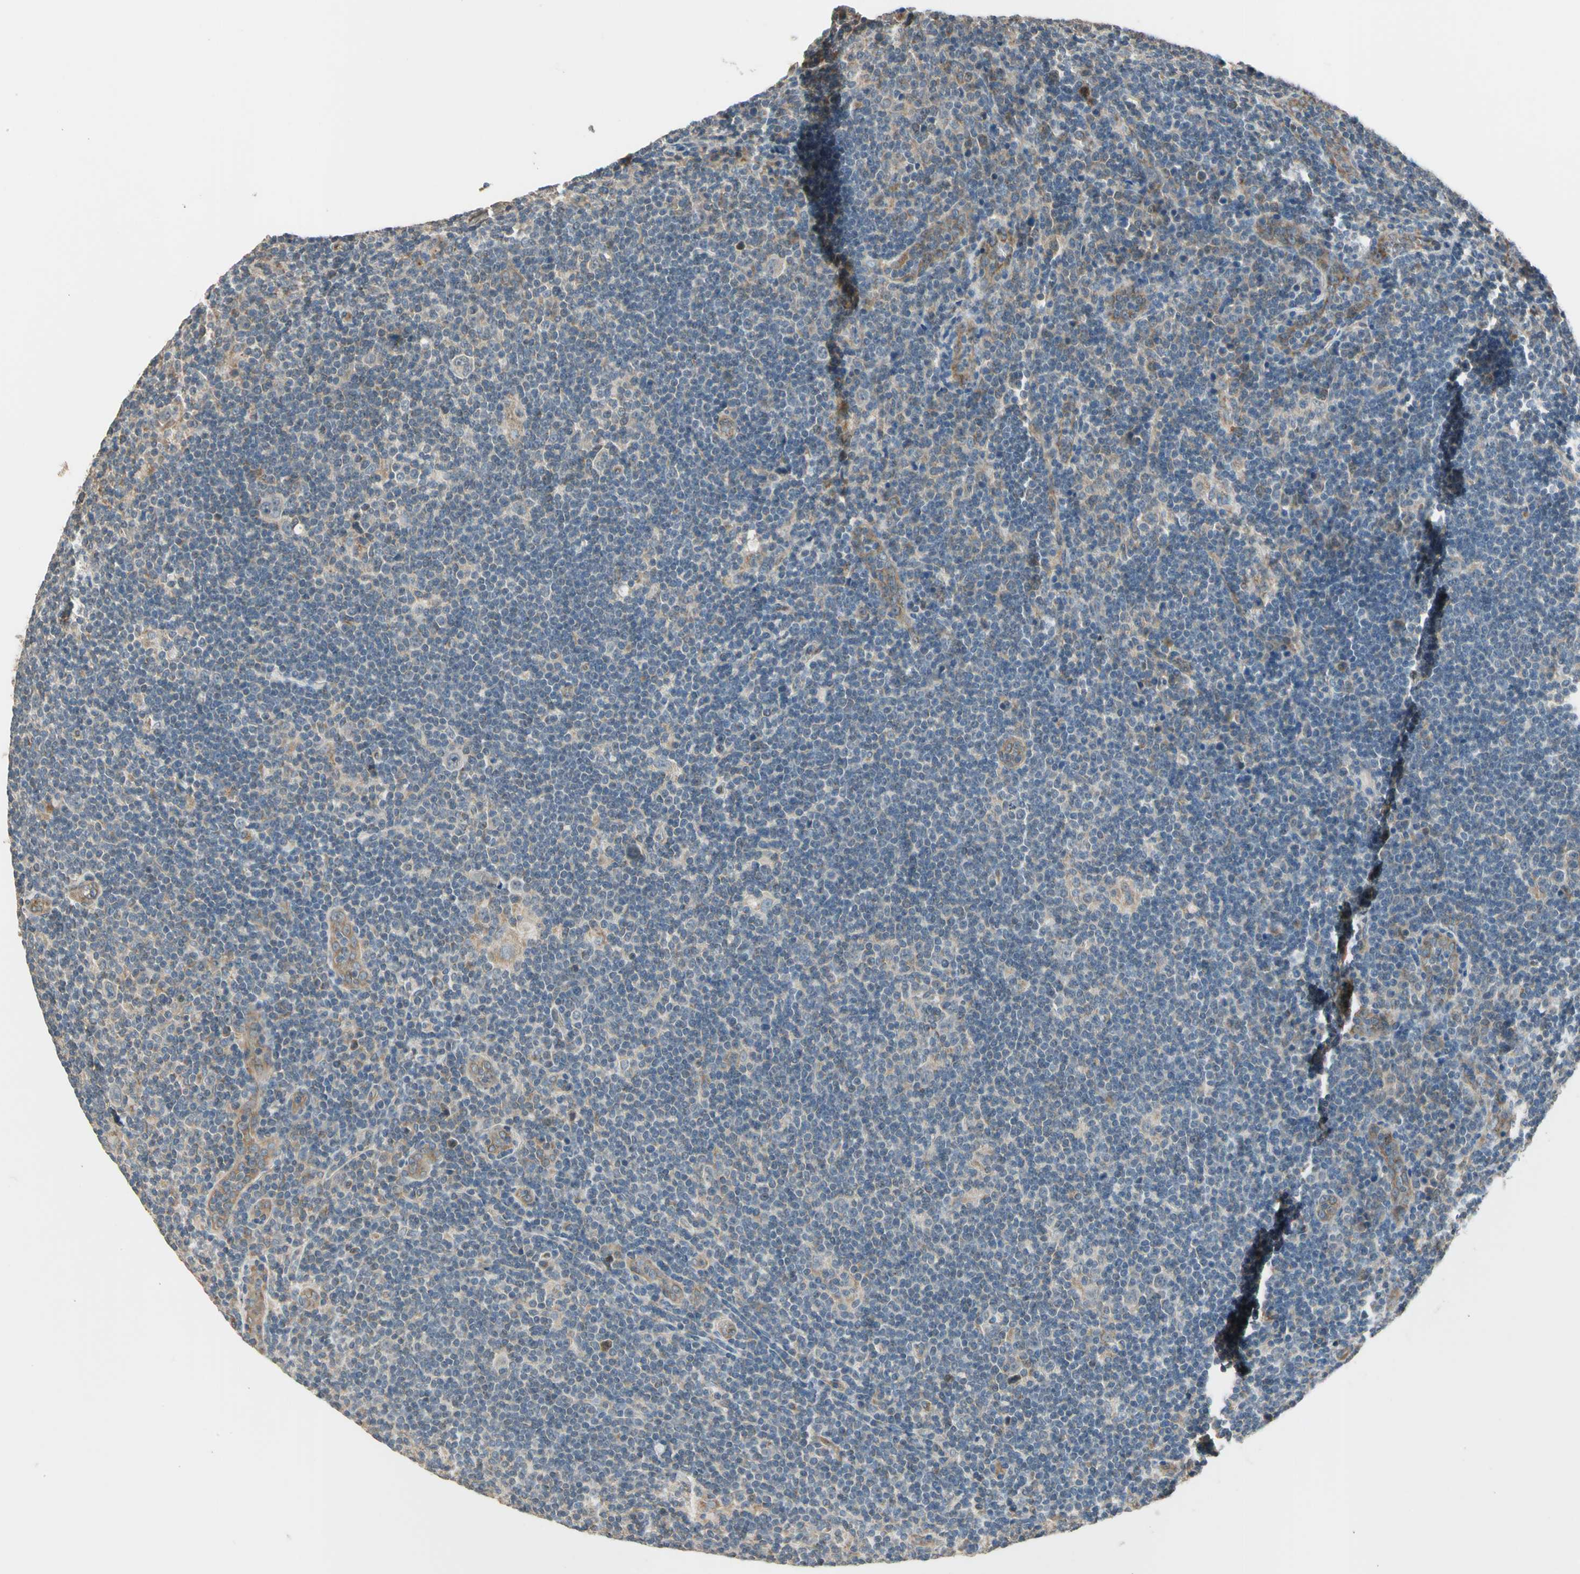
{"staining": {"intensity": "negative", "quantity": "none", "location": "none"}, "tissue": "lymphoma", "cell_type": "Tumor cells", "image_type": "cancer", "snomed": [{"axis": "morphology", "description": "Hodgkin's disease, NOS"}, {"axis": "topography", "description": "Lymph node"}], "caption": "A histopathology image of human lymphoma is negative for staining in tumor cells.", "gene": "EFNB2", "patient": {"sex": "female", "age": 57}}